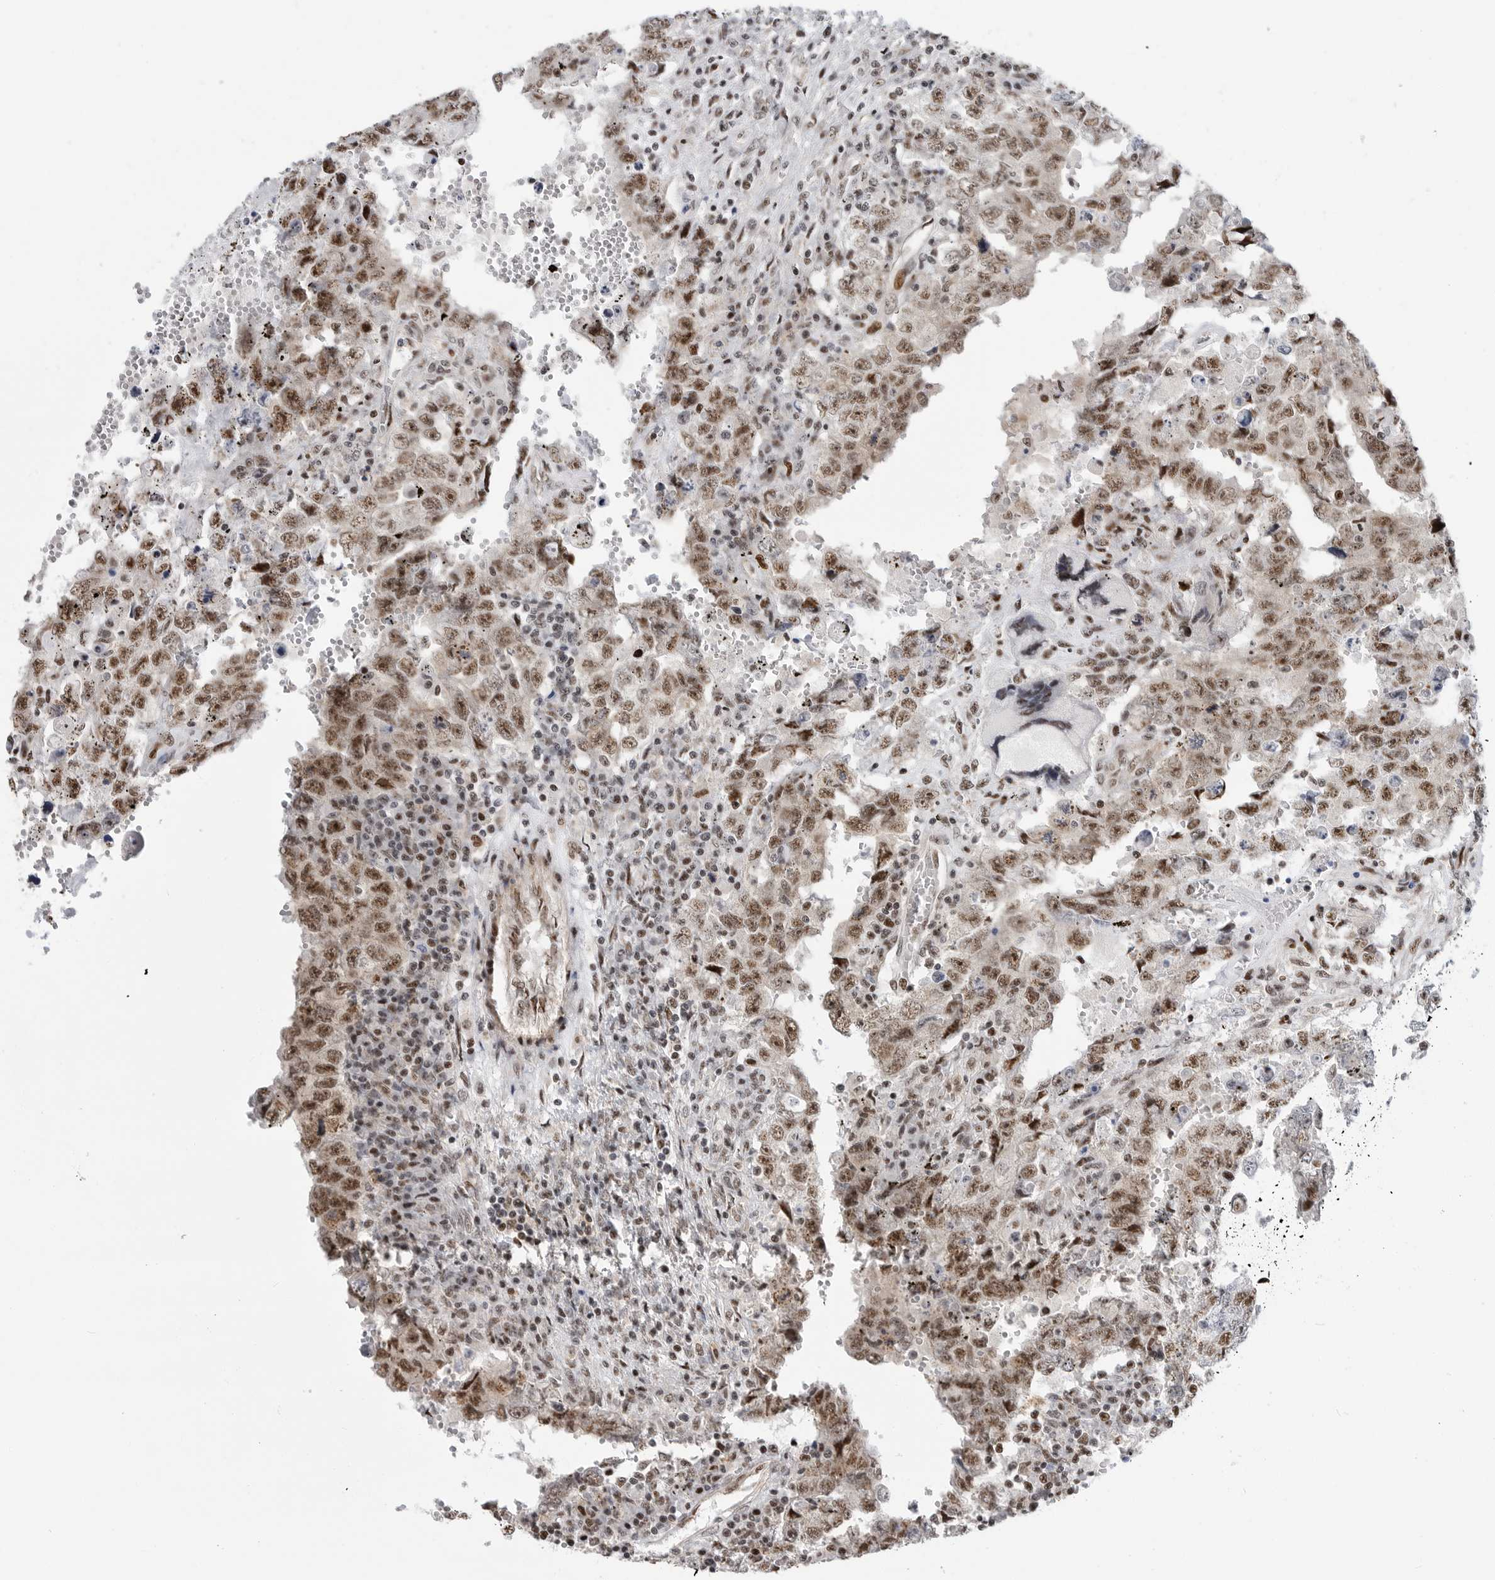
{"staining": {"intensity": "moderate", "quantity": ">75%", "location": "nuclear"}, "tissue": "testis cancer", "cell_type": "Tumor cells", "image_type": "cancer", "snomed": [{"axis": "morphology", "description": "Carcinoma, Embryonal, NOS"}, {"axis": "topography", "description": "Testis"}], "caption": "Moderate nuclear protein expression is present in about >75% of tumor cells in testis embryonal carcinoma.", "gene": "GPATCH2", "patient": {"sex": "male", "age": 26}}